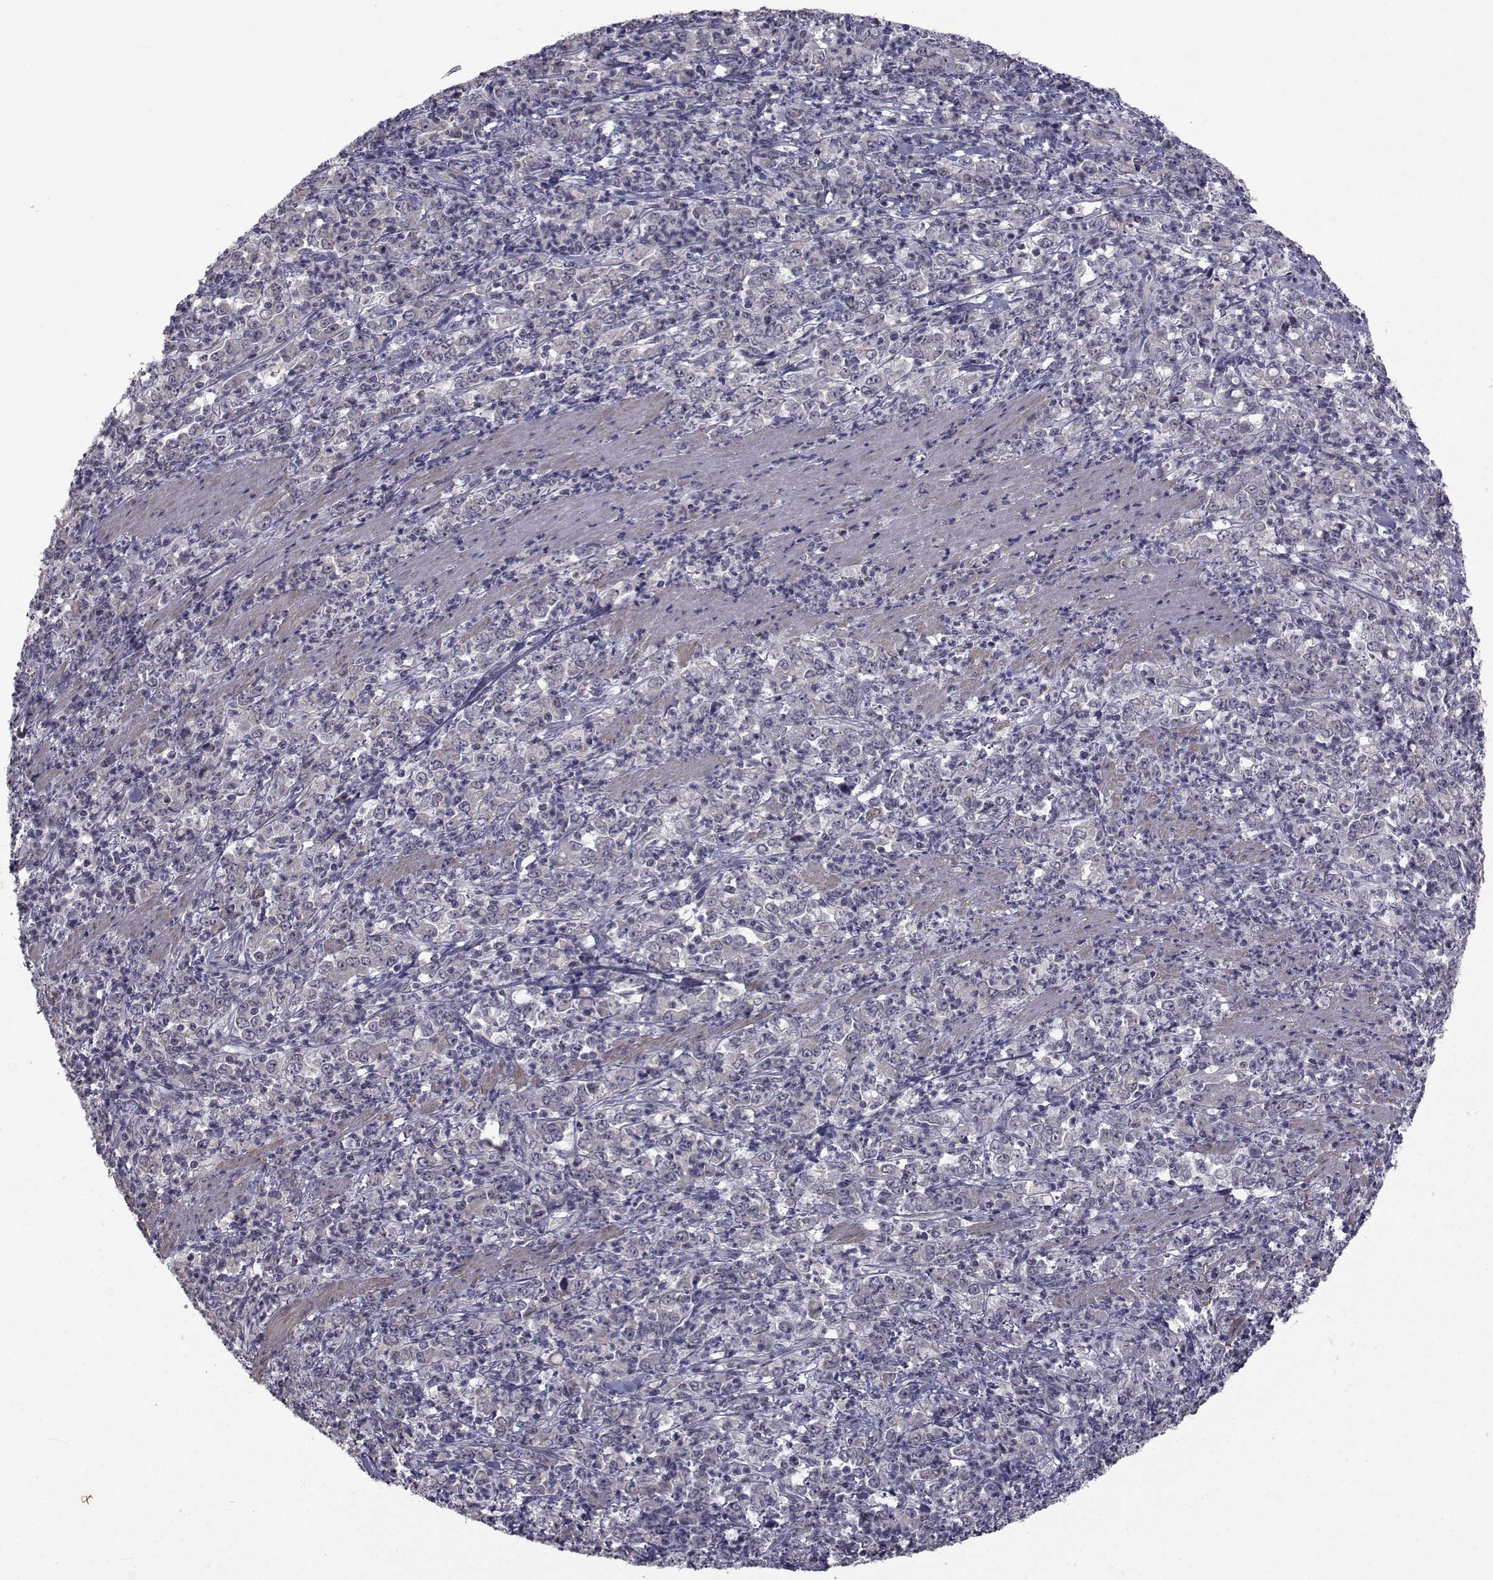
{"staining": {"intensity": "negative", "quantity": "none", "location": "none"}, "tissue": "stomach cancer", "cell_type": "Tumor cells", "image_type": "cancer", "snomed": [{"axis": "morphology", "description": "Adenocarcinoma, NOS"}, {"axis": "topography", "description": "Stomach, lower"}], "caption": "Immunohistochemistry of stomach adenocarcinoma displays no staining in tumor cells. (DAB immunohistochemistry visualized using brightfield microscopy, high magnification).", "gene": "FDXR", "patient": {"sex": "female", "age": 71}}